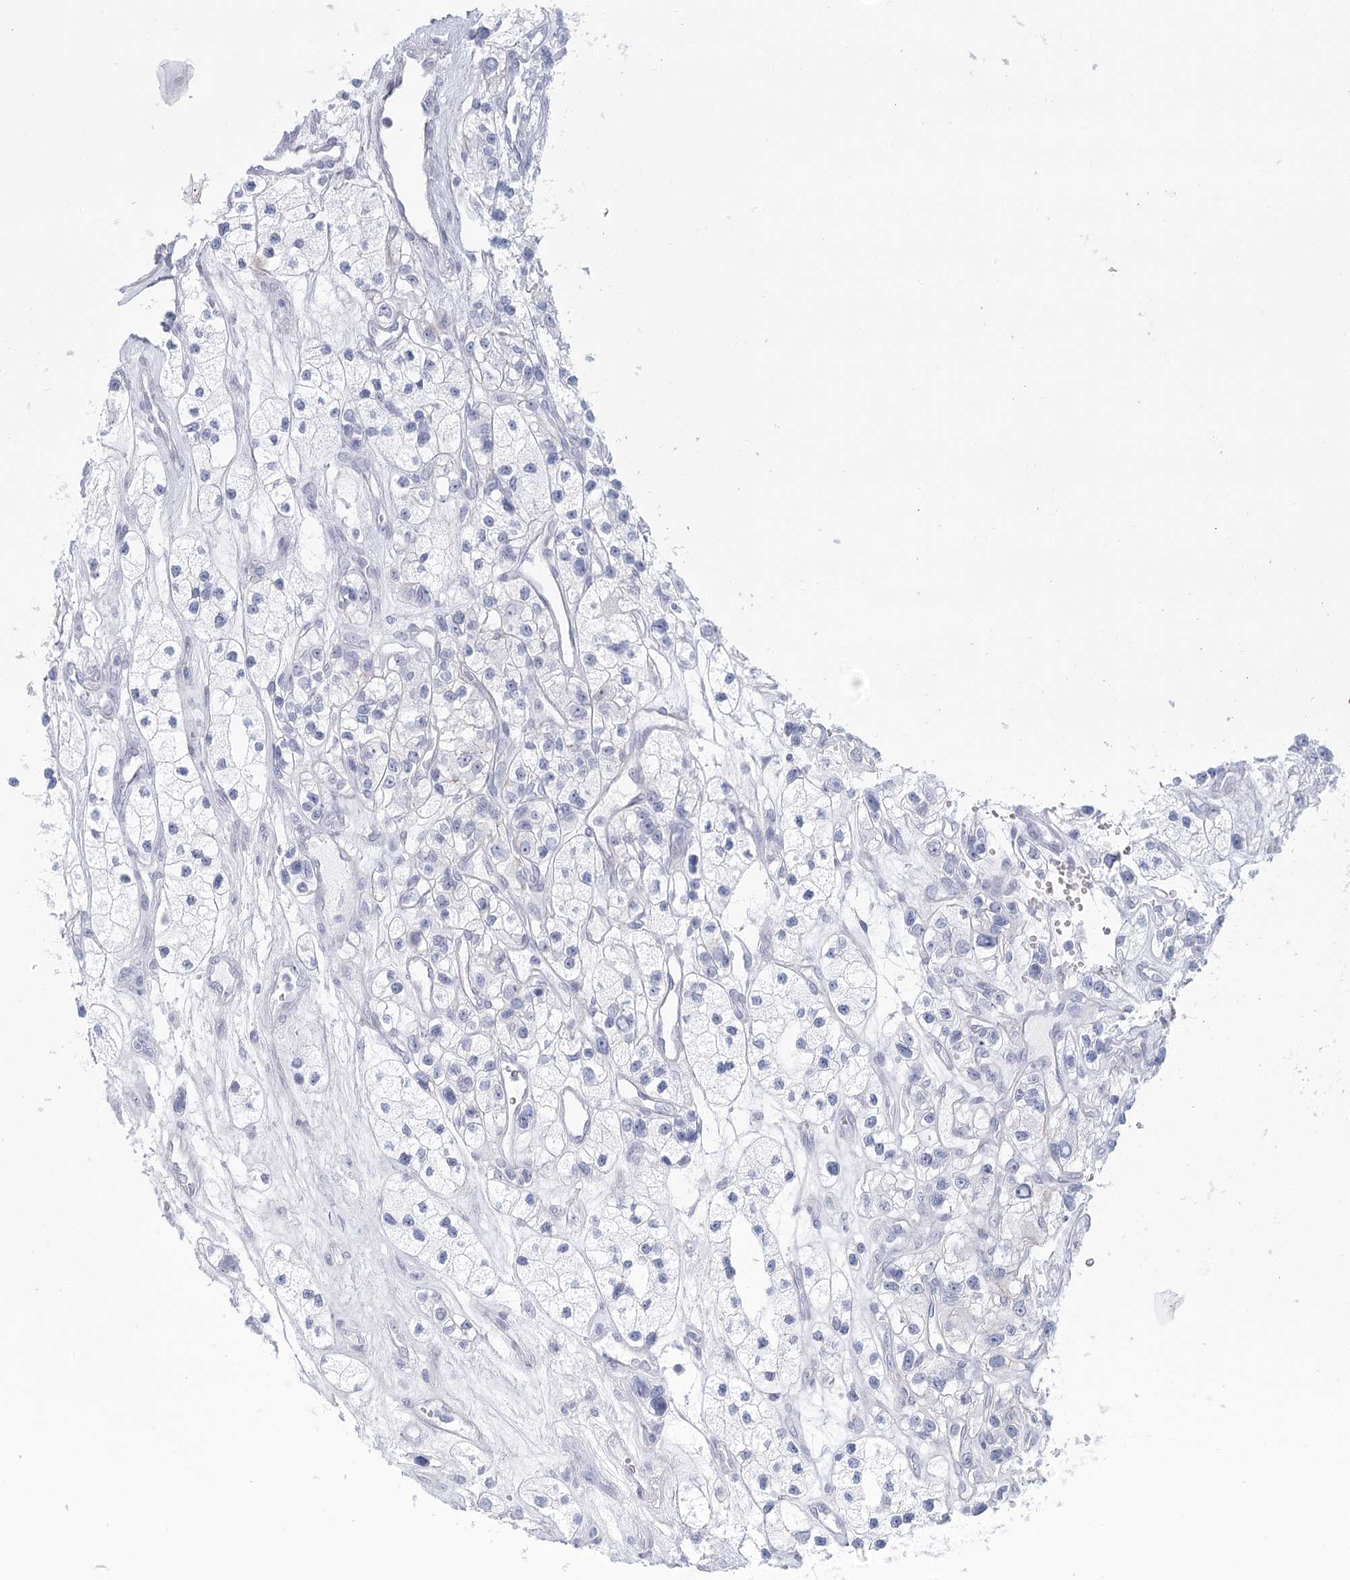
{"staining": {"intensity": "negative", "quantity": "none", "location": "none"}, "tissue": "renal cancer", "cell_type": "Tumor cells", "image_type": "cancer", "snomed": [{"axis": "morphology", "description": "Adenocarcinoma, NOS"}, {"axis": "topography", "description": "Kidney"}], "caption": "Human adenocarcinoma (renal) stained for a protein using IHC reveals no expression in tumor cells.", "gene": "WNT8B", "patient": {"sex": "female", "age": 57}}